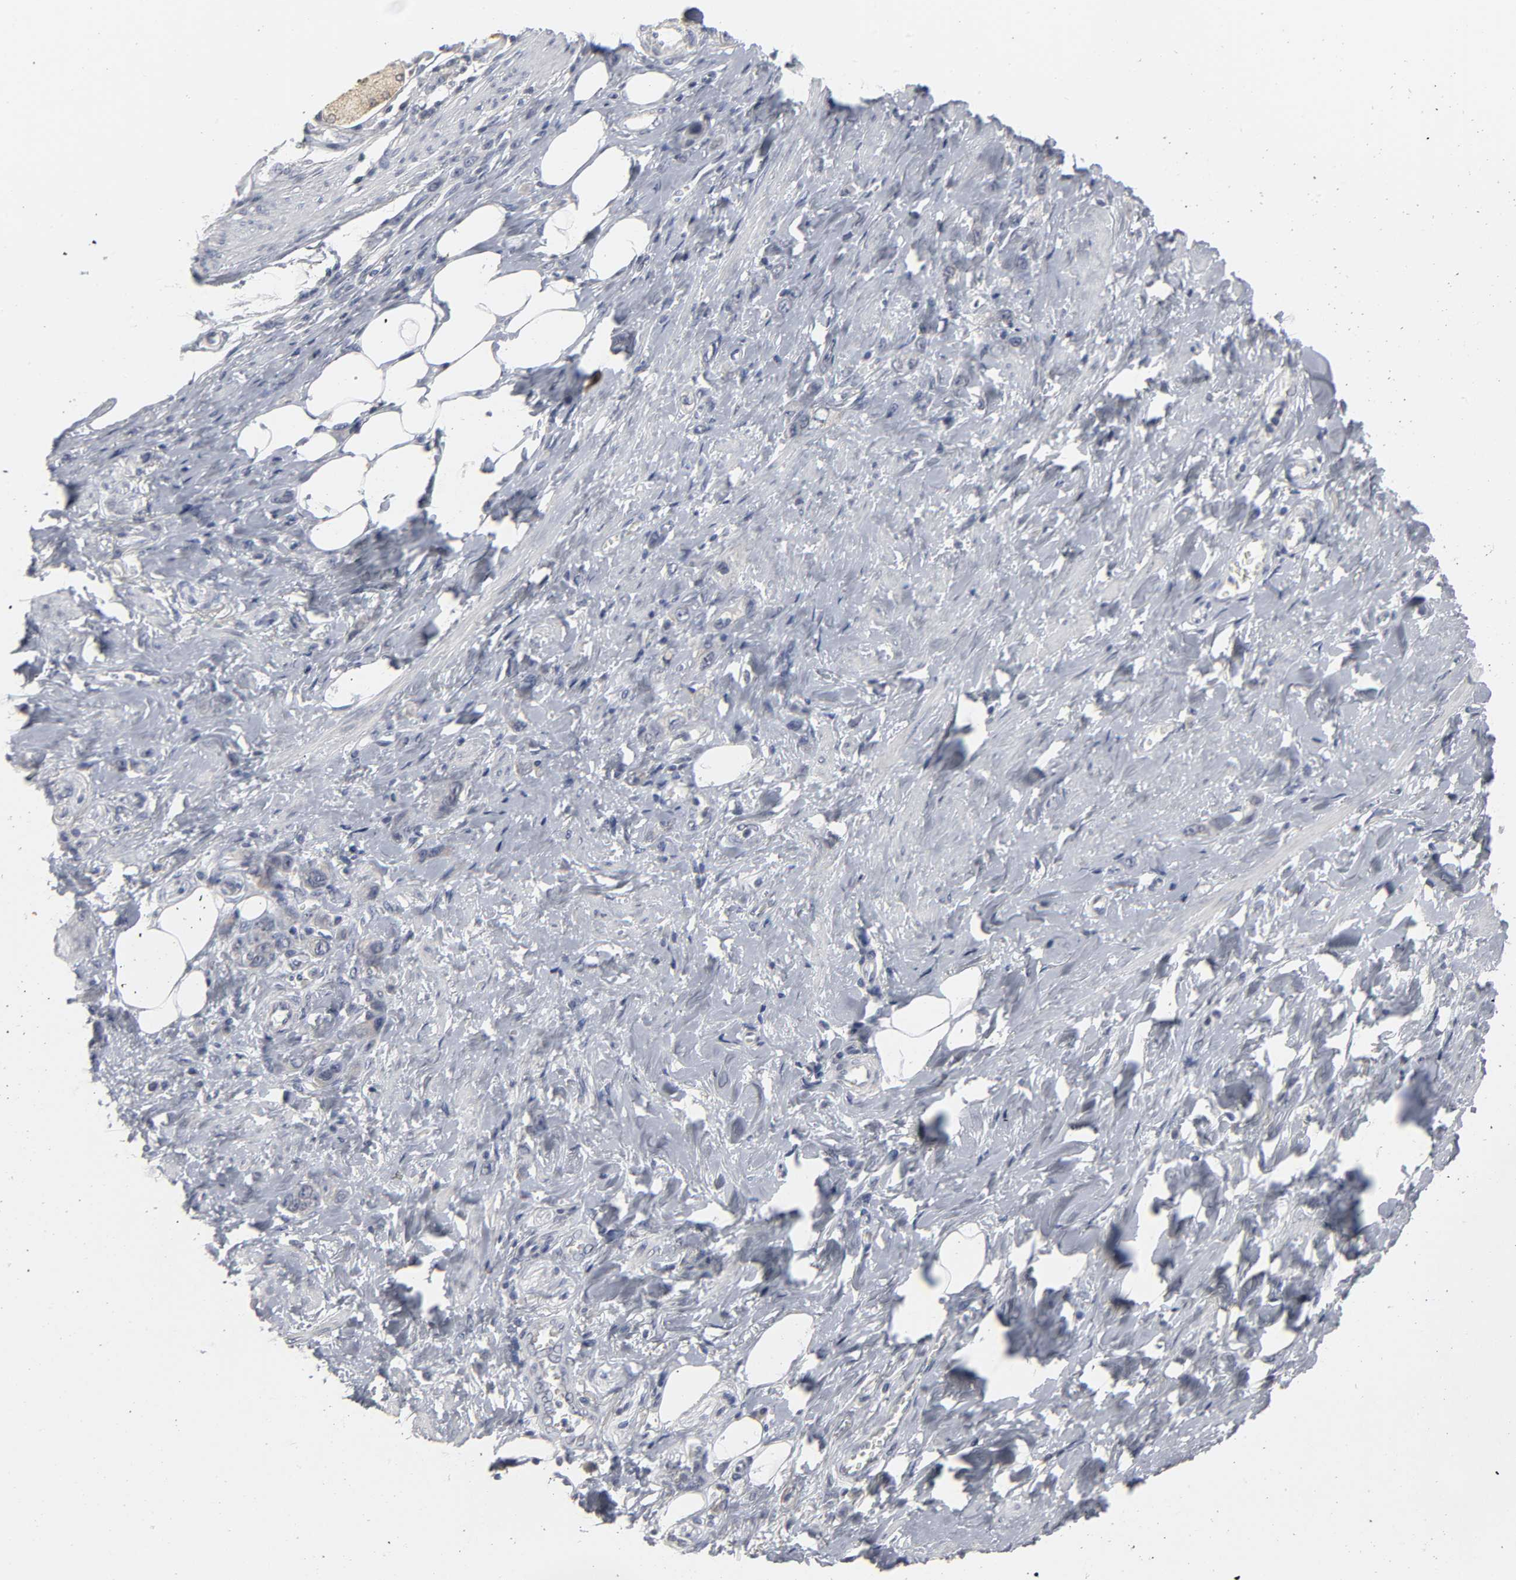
{"staining": {"intensity": "negative", "quantity": "none", "location": "none"}, "tissue": "stomach cancer", "cell_type": "Tumor cells", "image_type": "cancer", "snomed": [{"axis": "morphology", "description": "Adenocarcinoma, NOS"}, {"axis": "topography", "description": "Stomach"}], "caption": "Immunohistochemical staining of human stomach cancer (adenocarcinoma) demonstrates no significant staining in tumor cells. (DAB immunohistochemistry with hematoxylin counter stain).", "gene": "TCAP", "patient": {"sex": "male", "age": 82}}